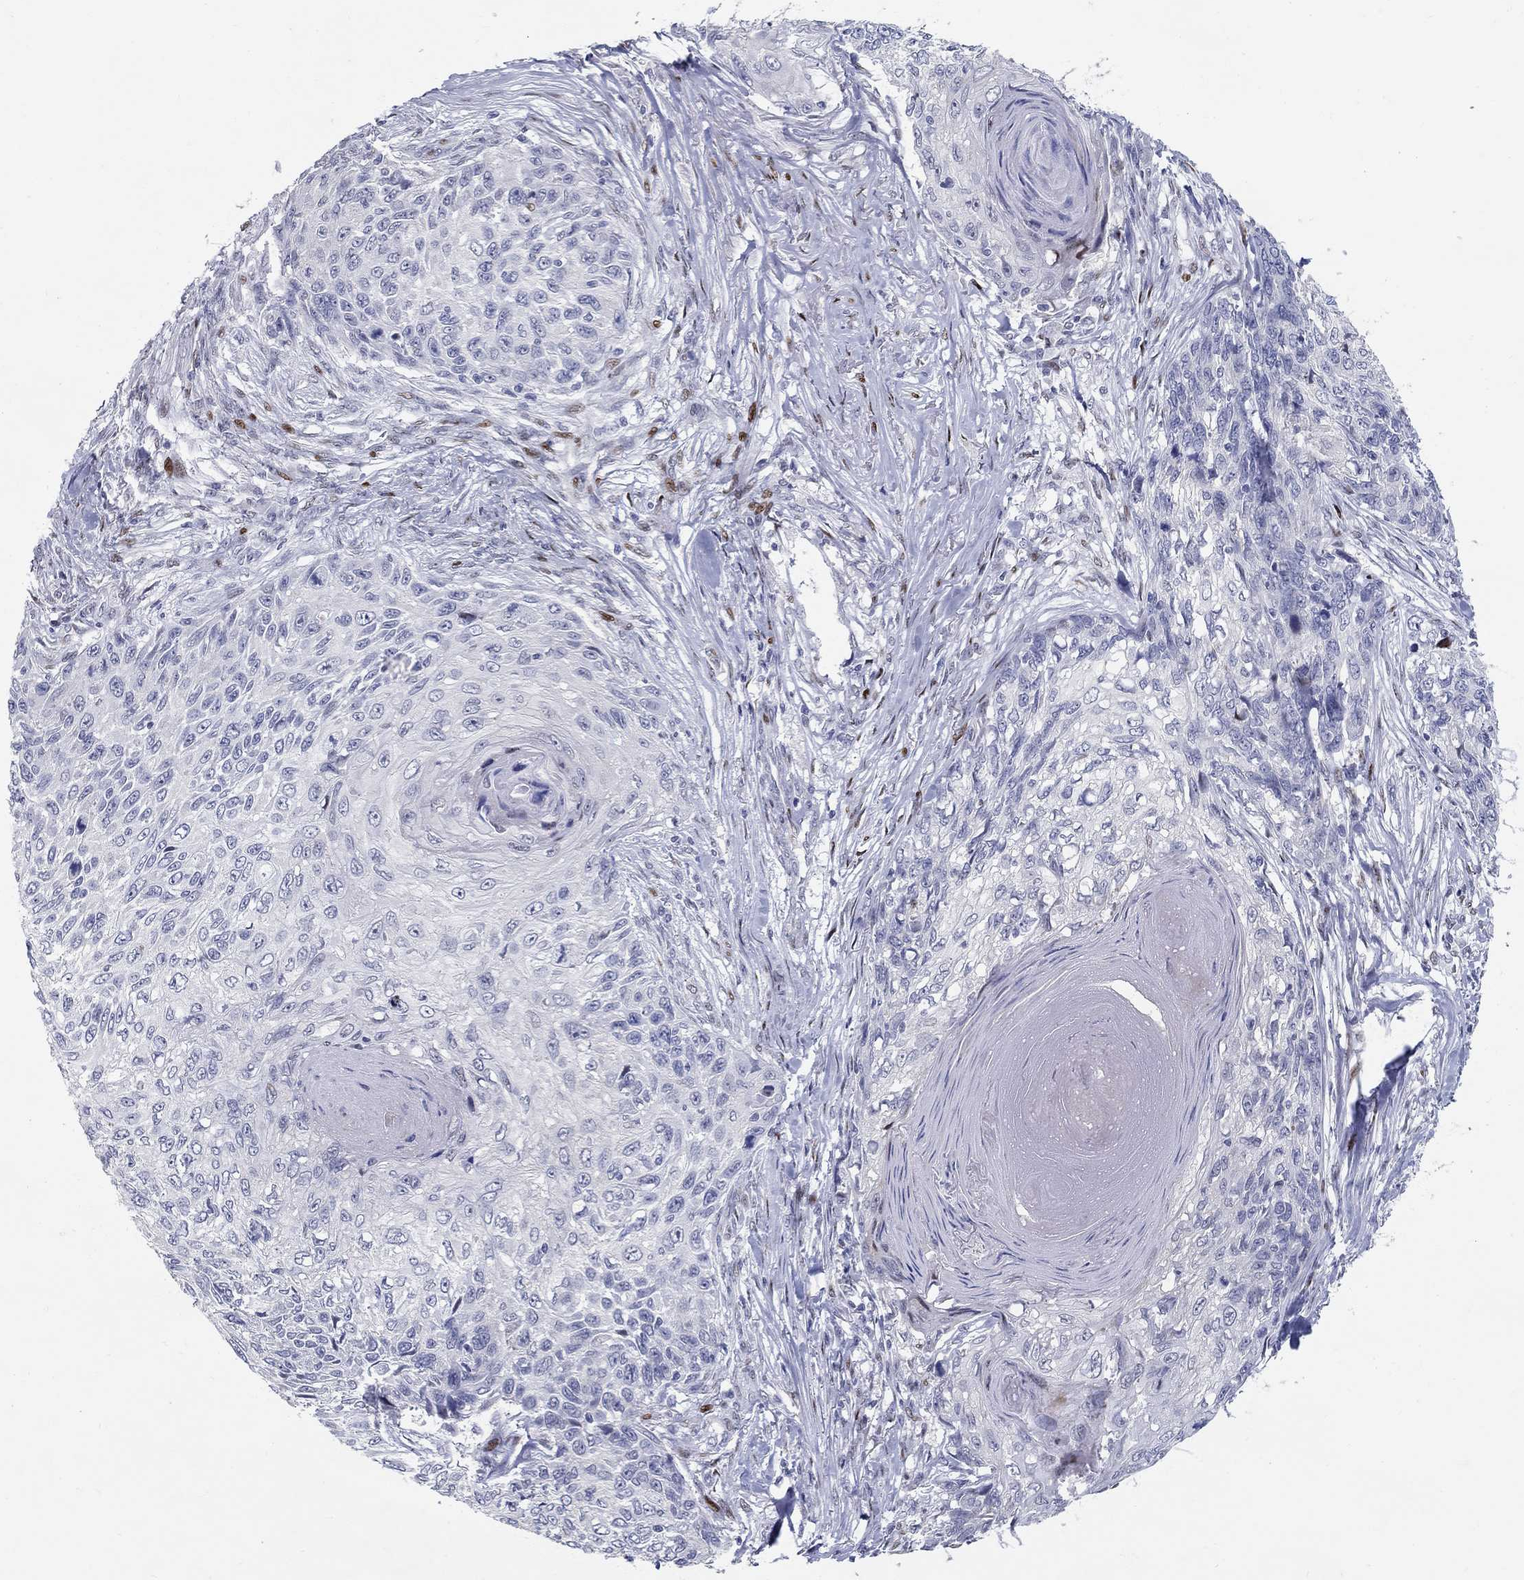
{"staining": {"intensity": "negative", "quantity": "none", "location": "none"}, "tissue": "skin cancer", "cell_type": "Tumor cells", "image_type": "cancer", "snomed": [{"axis": "morphology", "description": "Squamous cell carcinoma, NOS"}, {"axis": "topography", "description": "Skin"}], "caption": "Tumor cells are negative for protein expression in human squamous cell carcinoma (skin).", "gene": "RAPGEF5", "patient": {"sex": "male", "age": 92}}